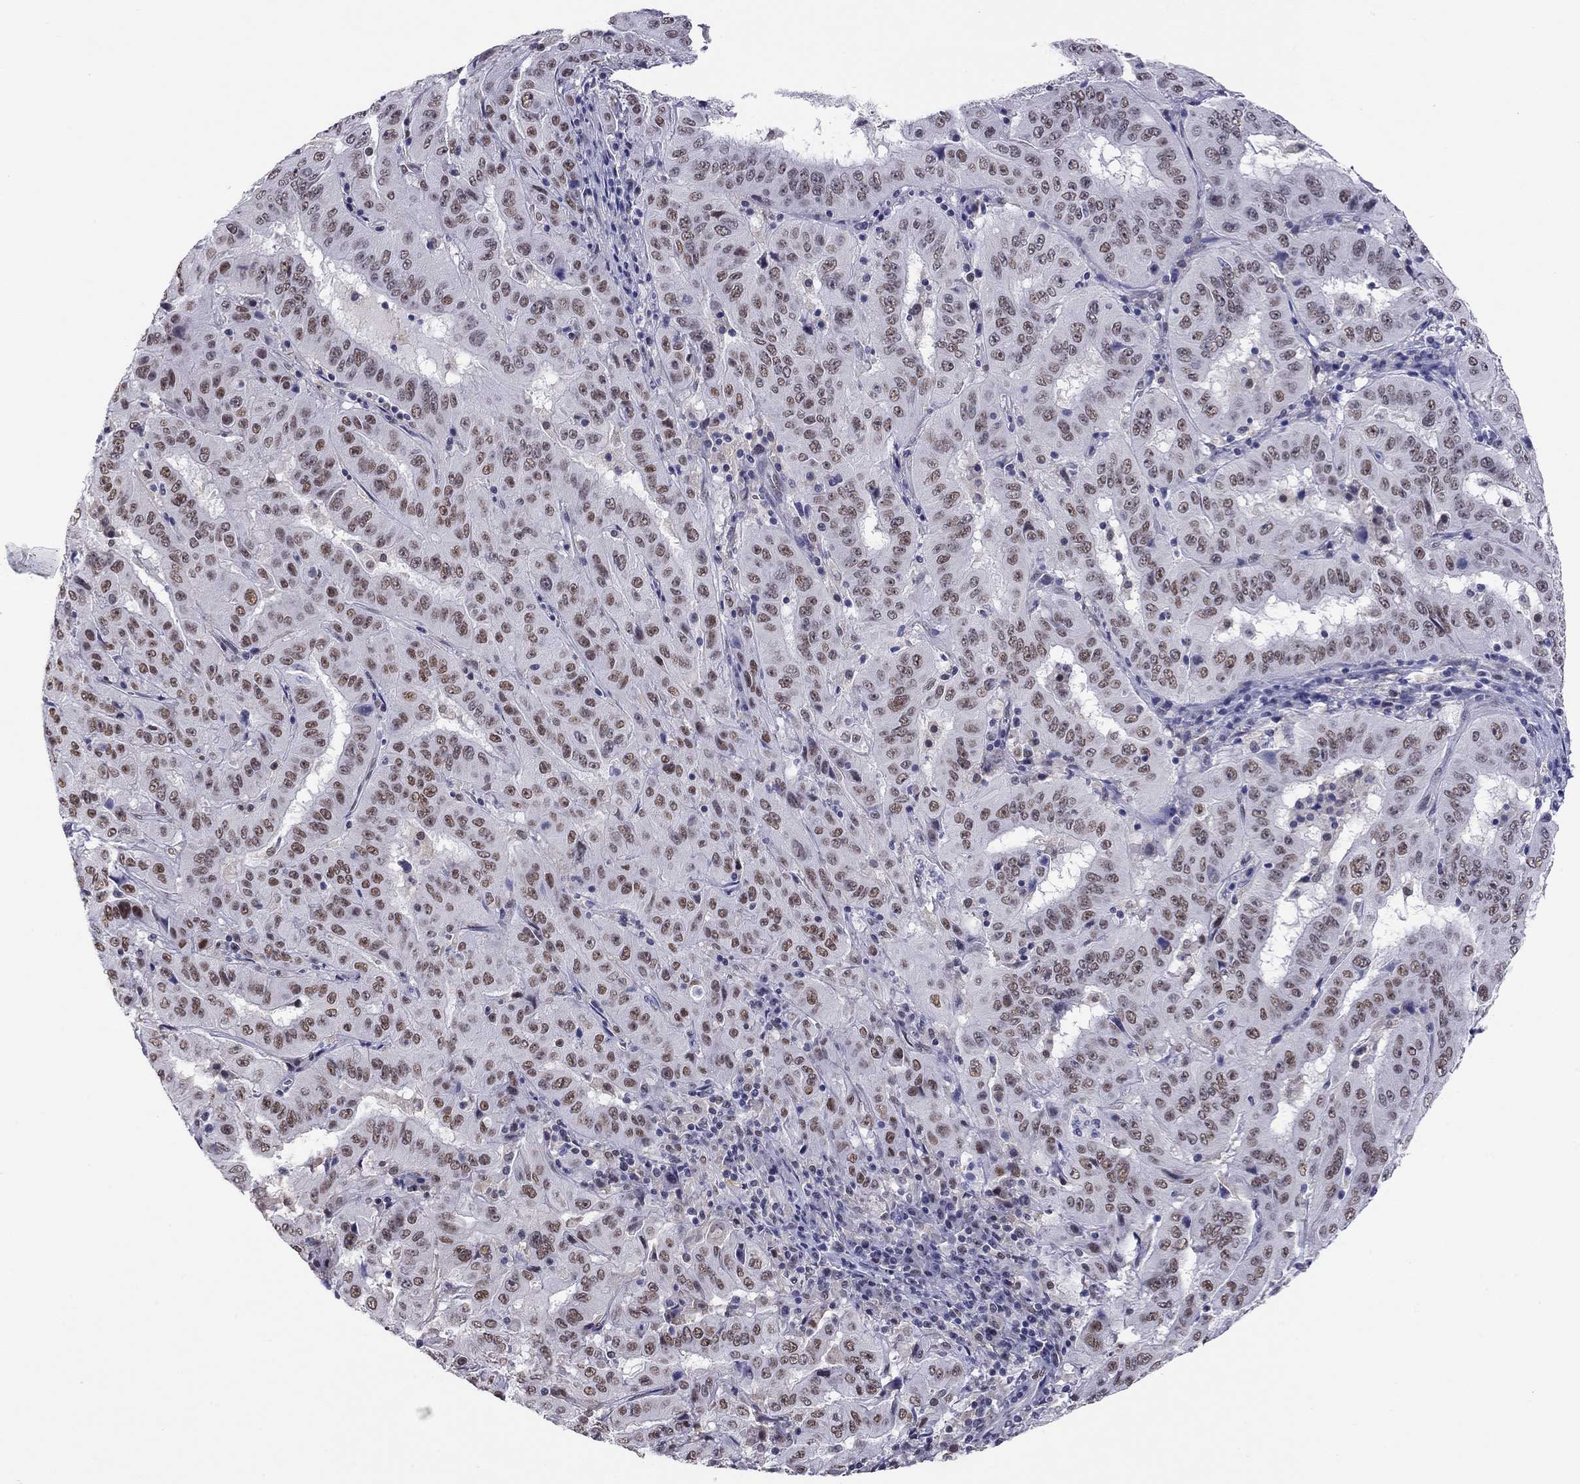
{"staining": {"intensity": "moderate", "quantity": ">75%", "location": "nuclear"}, "tissue": "pancreatic cancer", "cell_type": "Tumor cells", "image_type": "cancer", "snomed": [{"axis": "morphology", "description": "Adenocarcinoma, NOS"}, {"axis": "topography", "description": "Pancreas"}], "caption": "Pancreatic cancer stained for a protein shows moderate nuclear positivity in tumor cells. Immunohistochemistry stains the protein in brown and the nuclei are stained blue.", "gene": "DOT1L", "patient": {"sex": "male", "age": 63}}